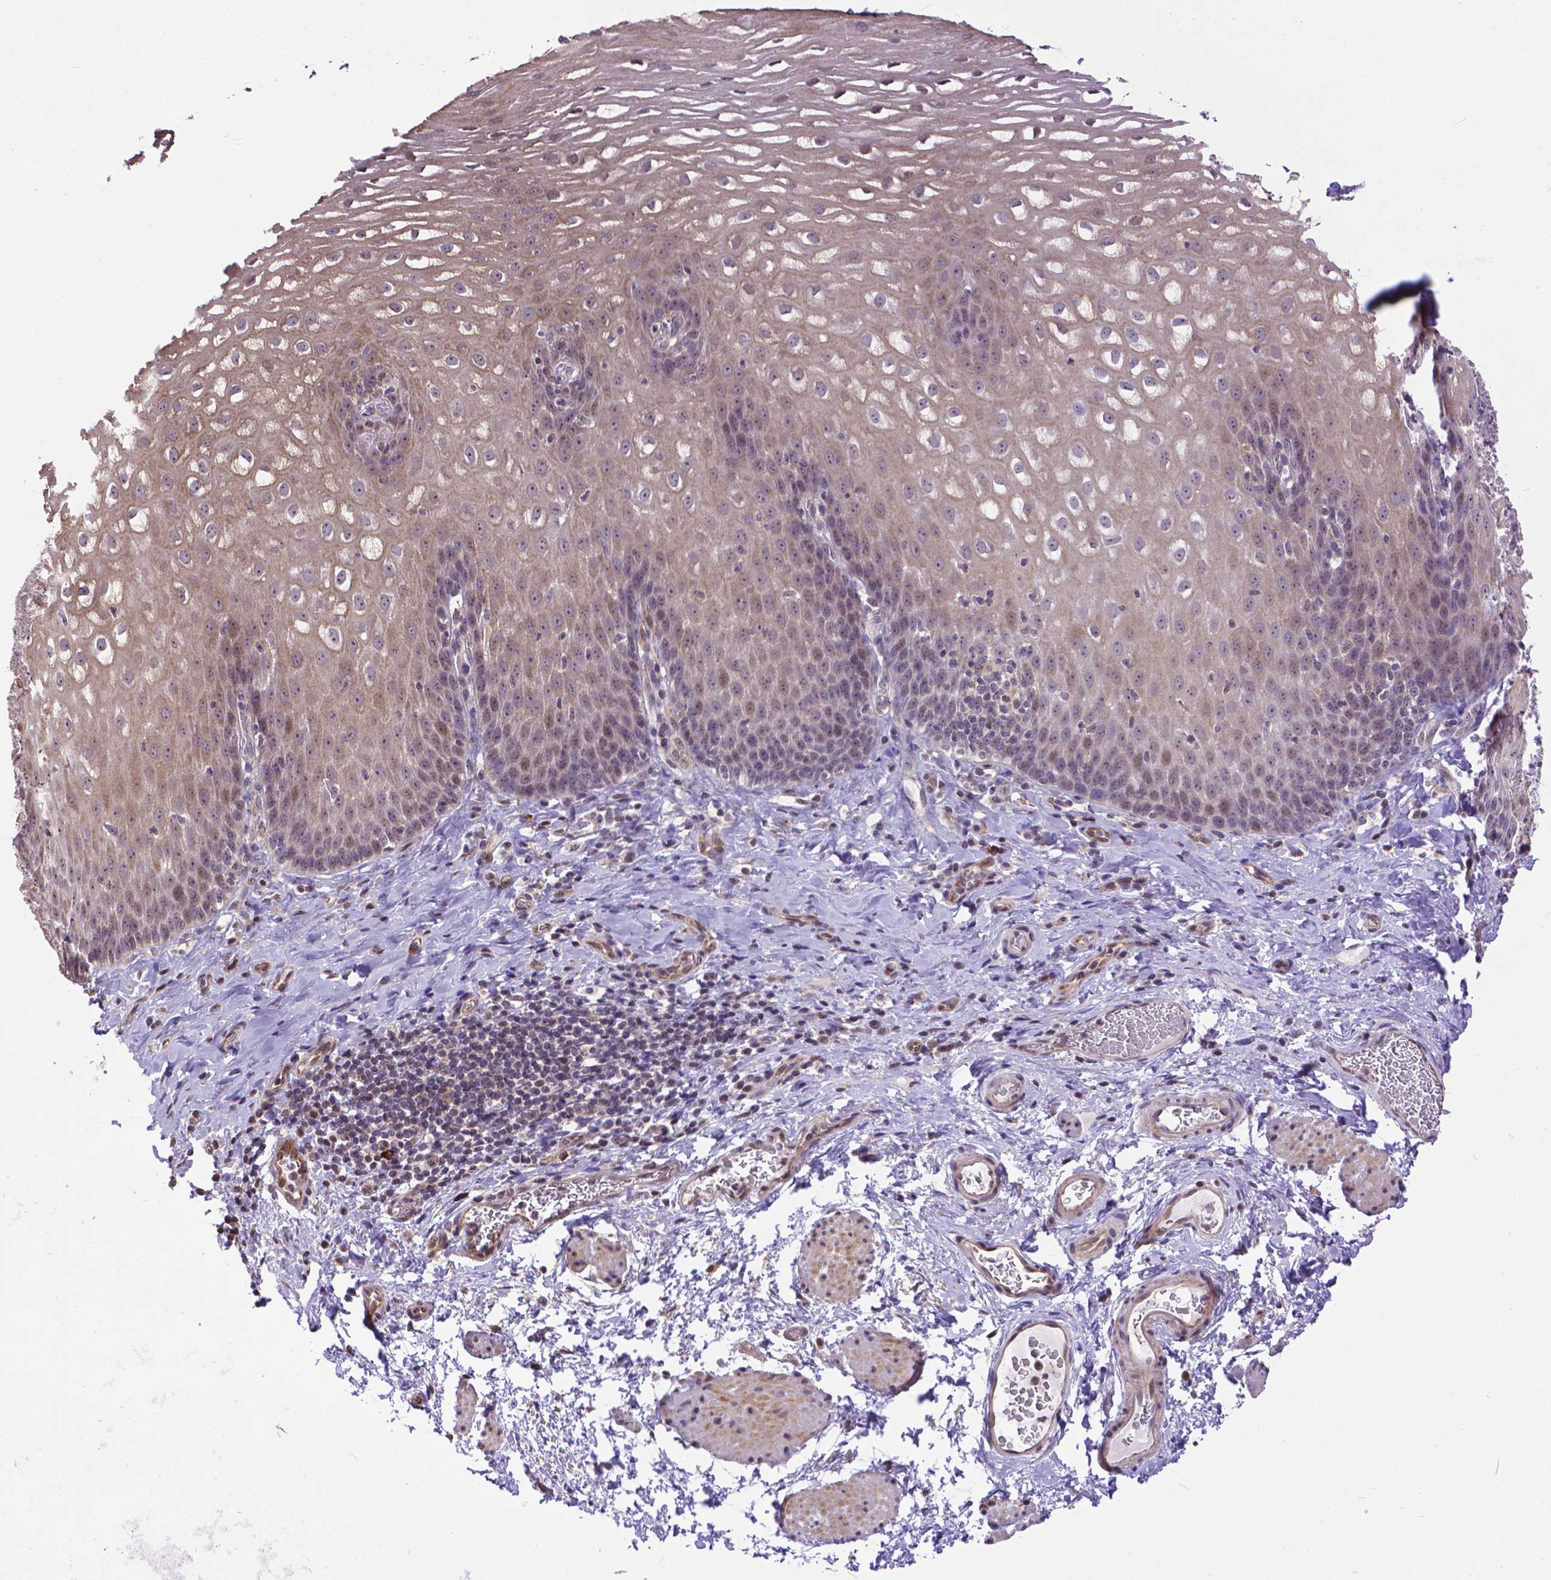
{"staining": {"intensity": "weak", "quantity": "<25%", "location": "nuclear"}, "tissue": "esophagus", "cell_type": "Squamous epithelial cells", "image_type": "normal", "snomed": [{"axis": "morphology", "description": "Normal tissue, NOS"}, {"axis": "topography", "description": "Esophagus"}], "caption": "The micrograph shows no significant positivity in squamous epithelial cells of esophagus. Nuclei are stained in blue.", "gene": "TMEM135", "patient": {"sex": "male", "age": 68}}